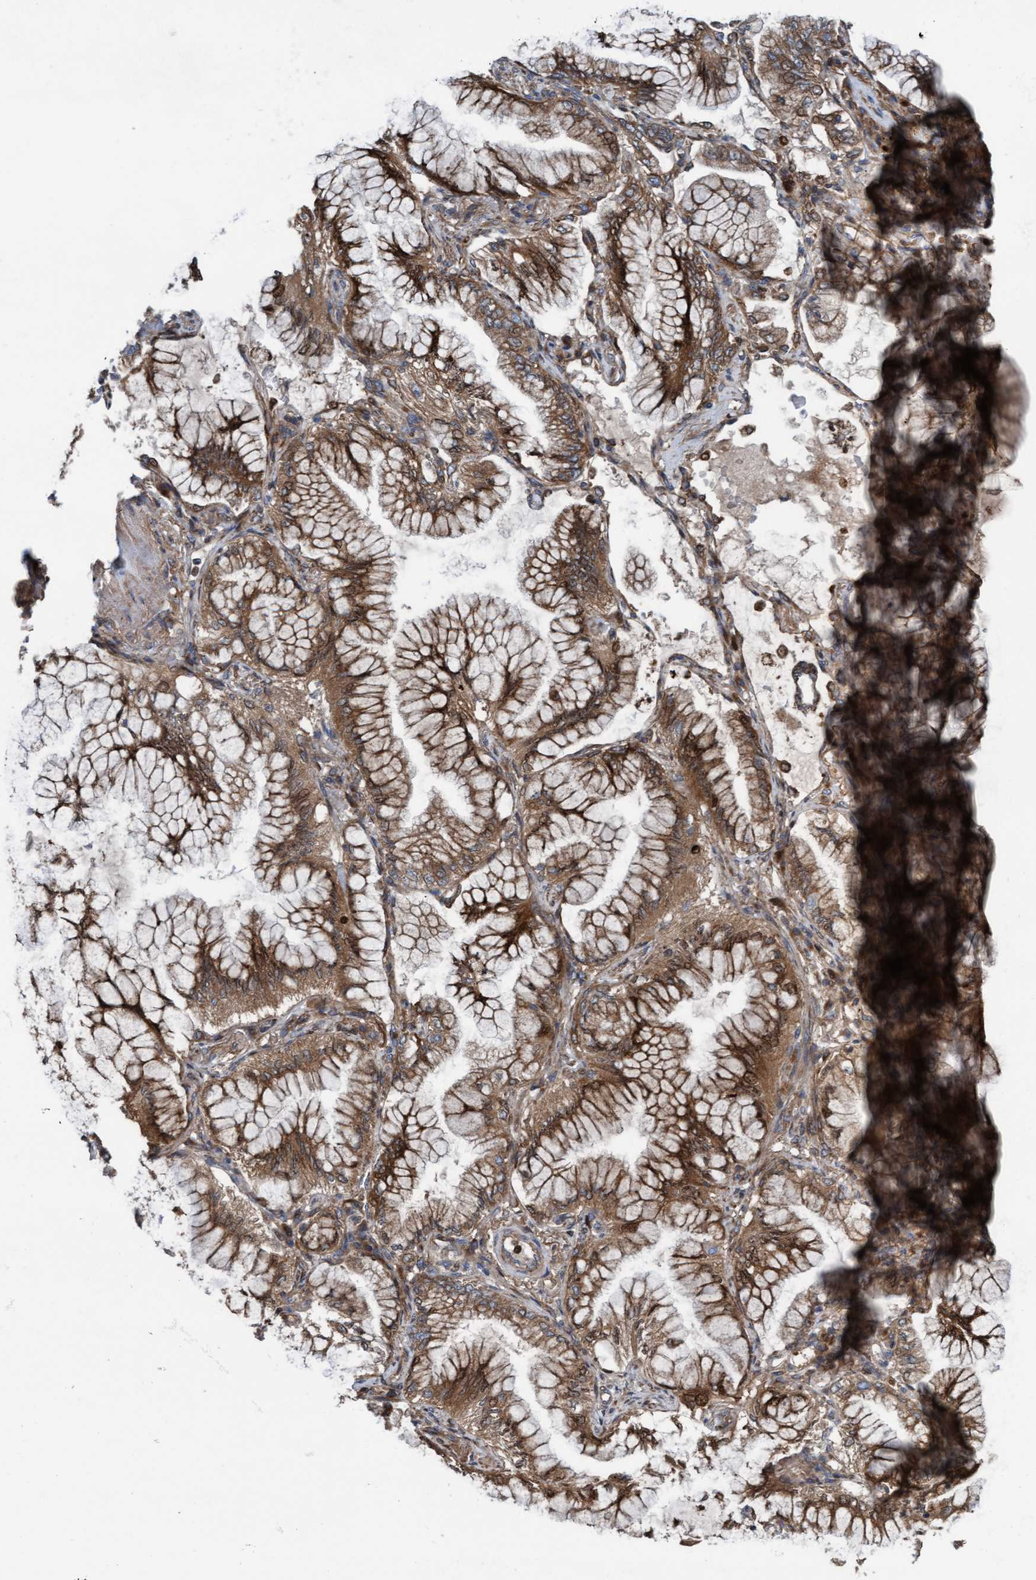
{"staining": {"intensity": "moderate", "quantity": ">75%", "location": "cytoplasmic/membranous"}, "tissue": "lung cancer", "cell_type": "Tumor cells", "image_type": "cancer", "snomed": [{"axis": "morphology", "description": "Adenocarcinoma, NOS"}, {"axis": "topography", "description": "Lung"}], "caption": "Adenocarcinoma (lung) stained with DAB (3,3'-diaminobenzidine) IHC reveals medium levels of moderate cytoplasmic/membranous staining in about >75% of tumor cells.", "gene": "KLHL26", "patient": {"sex": "female", "age": 70}}